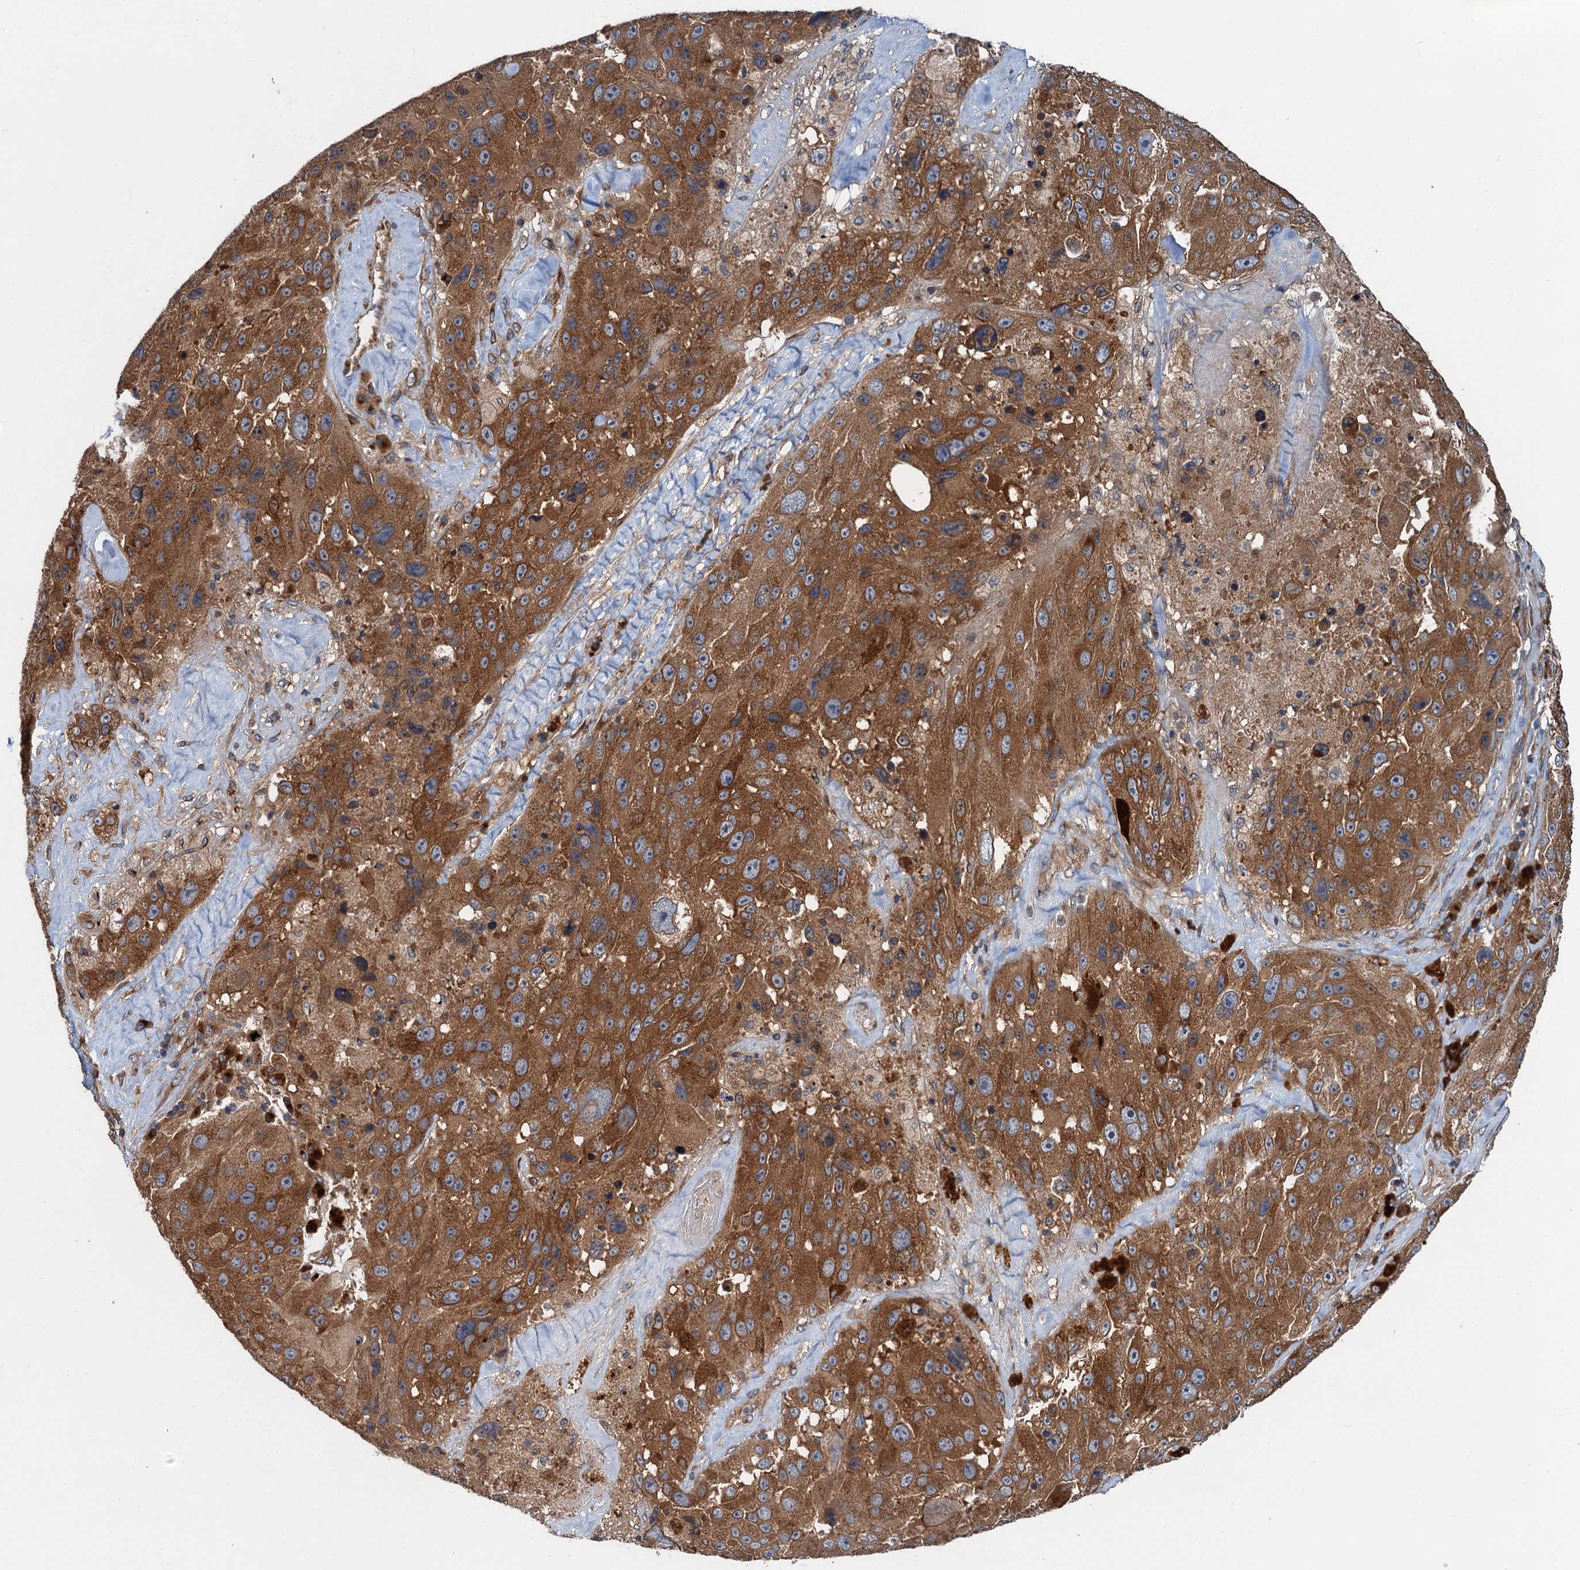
{"staining": {"intensity": "moderate", "quantity": ">75%", "location": "cytoplasmic/membranous"}, "tissue": "melanoma", "cell_type": "Tumor cells", "image_type": "cancer", "snomed": [{"axis": "morphology", "description": "Malignant melanoma, Metastatic site"}, {"axis": "topography", "description": "Lymph node"}], "caption": "Immunohistochemistry (IHC) image of human malignant melanoma (metastatic site) stained for a protein (brown), which displays medium levels of moderate cytoplasmic/membranous expression in about >75% of tumor cells.", "gene": "COG3", "patient": {"sex": "male", "age": 62}}